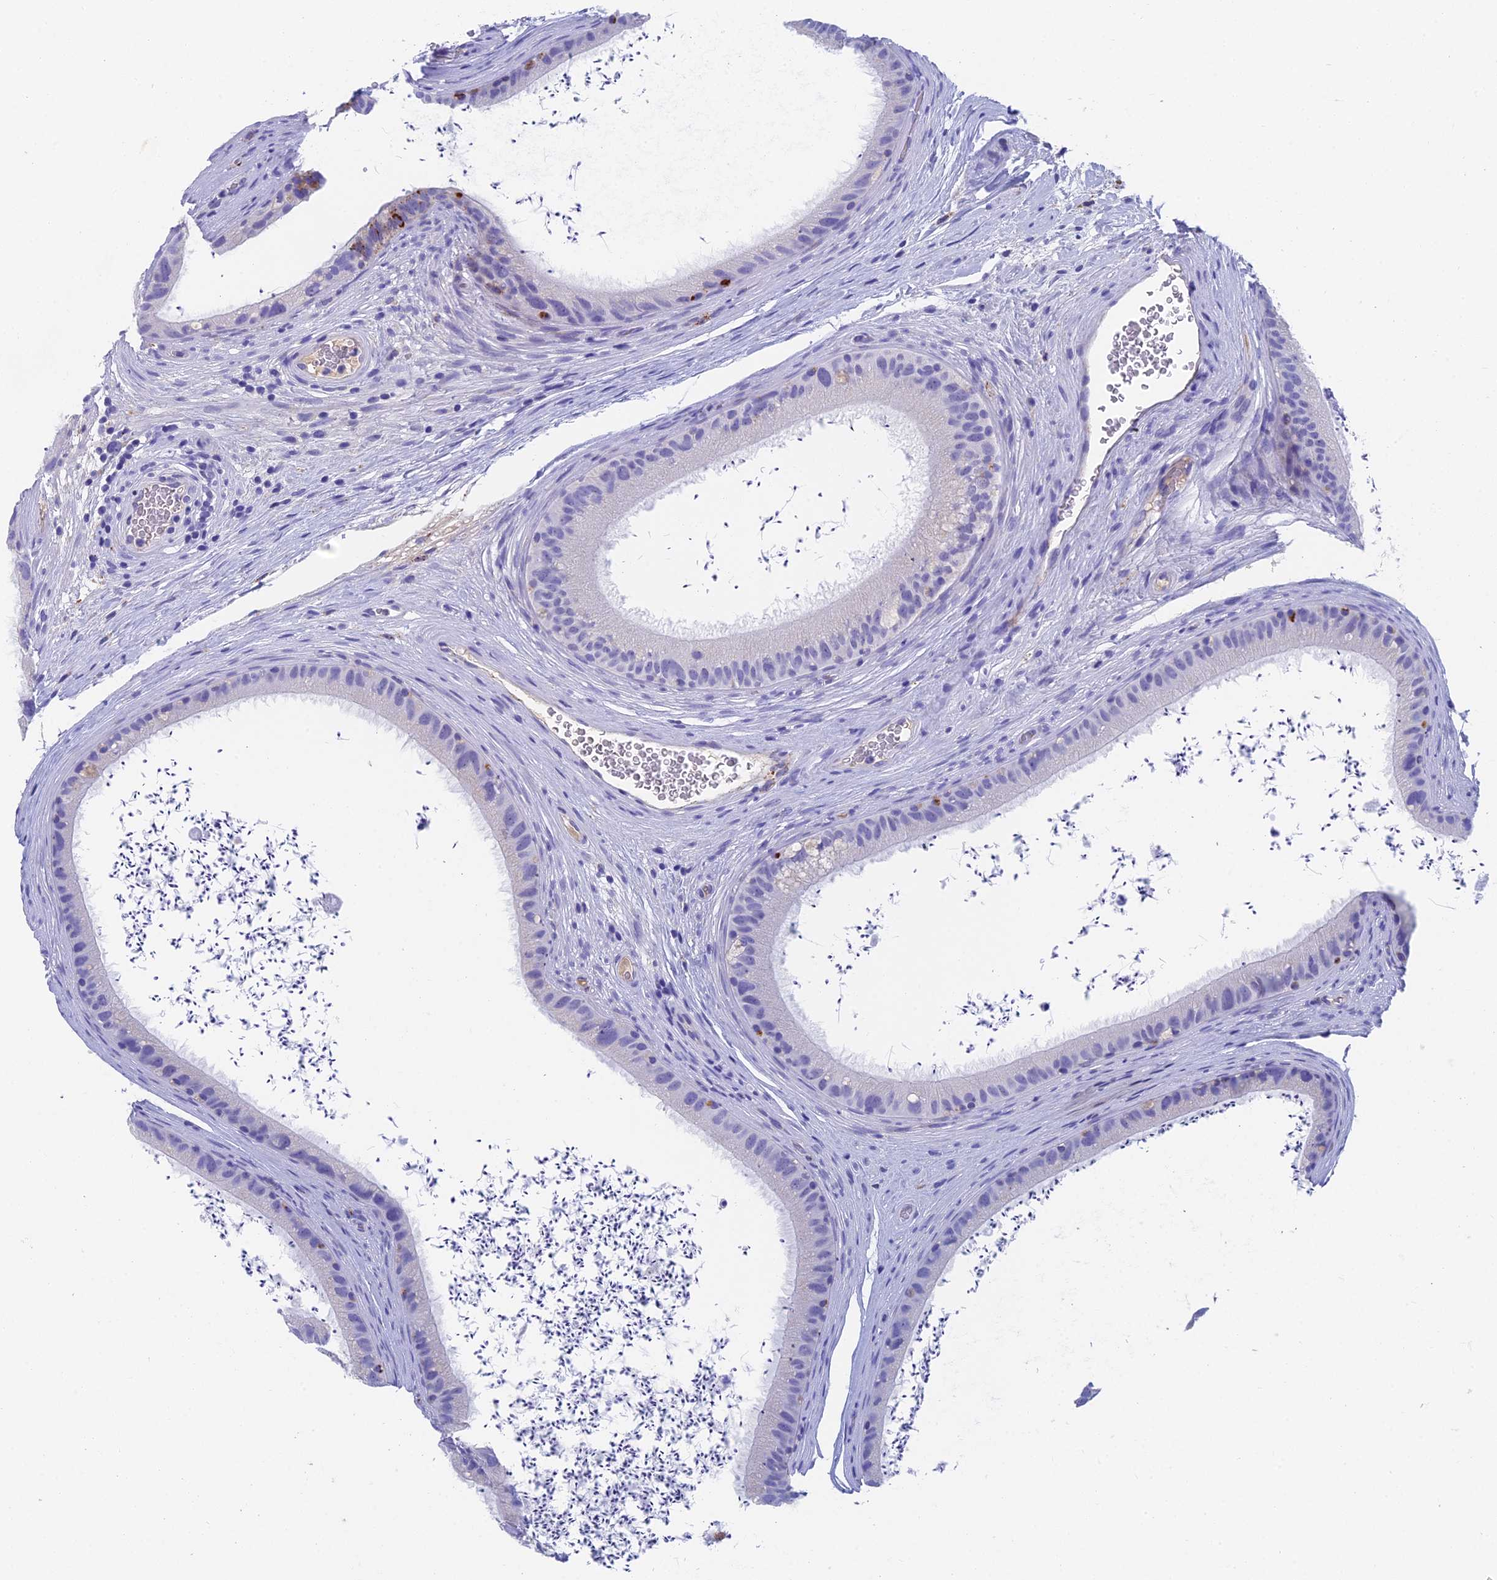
{"staining": {"intensity": "negative", "quantity": "none", "location": "none"}, "tissue": "epididymis", "cell_type": "Glandular cells", "image_type": "normal", "snomed": [{"axis": "morphology", "description": "Normal tissue, NOS"}, {"axis": "topography", "description": "Epididymis, spermatic cord, NOS"}], "caption": "The histopathology image shows no staining of glandular cells in benign epididymis.", "gene": "ADAMTS13", "patient": {"sex": "male", "age": 50}}